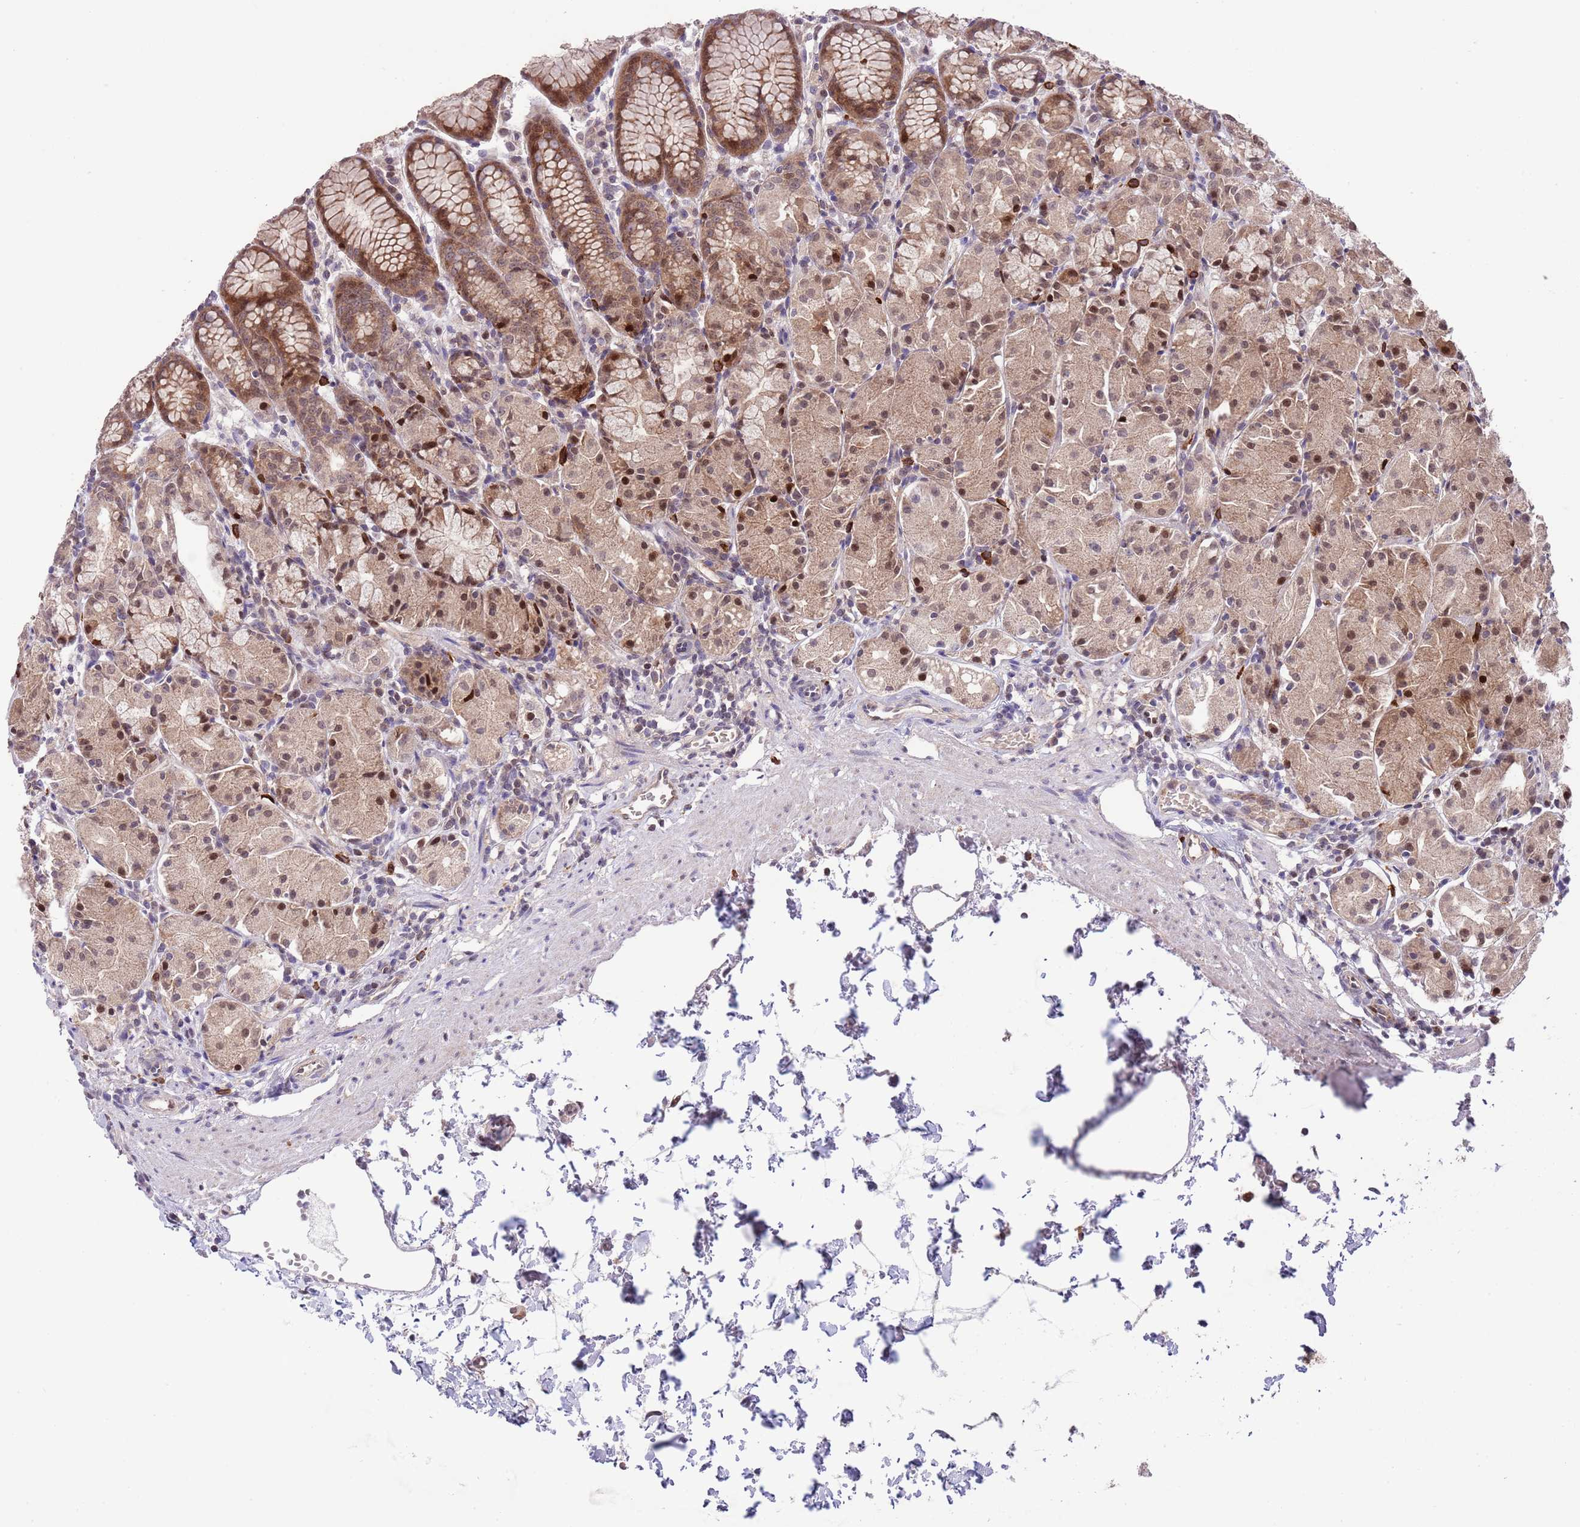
{"staining": {"intensity": "moderate", "quantity": ">75%", "location": "cytoplasmic/membranous,nuclear"}, "tissue": "stomach", "cell_type": "Glandular cells", "image_type": "normal", "snomed": [{"axis": "morphology", "description": "Normal tissue, NOS"}, {"axis": "topography", "description": "Stomach, upper"}], "caption": "Glandular cells exhibit moderate cytoplasmic/membranous,nuclear expression in about >75% of cells in unremarkable stomach.", "gene": "HDHD2", "patient": {"sex": "male", "age": 47}}